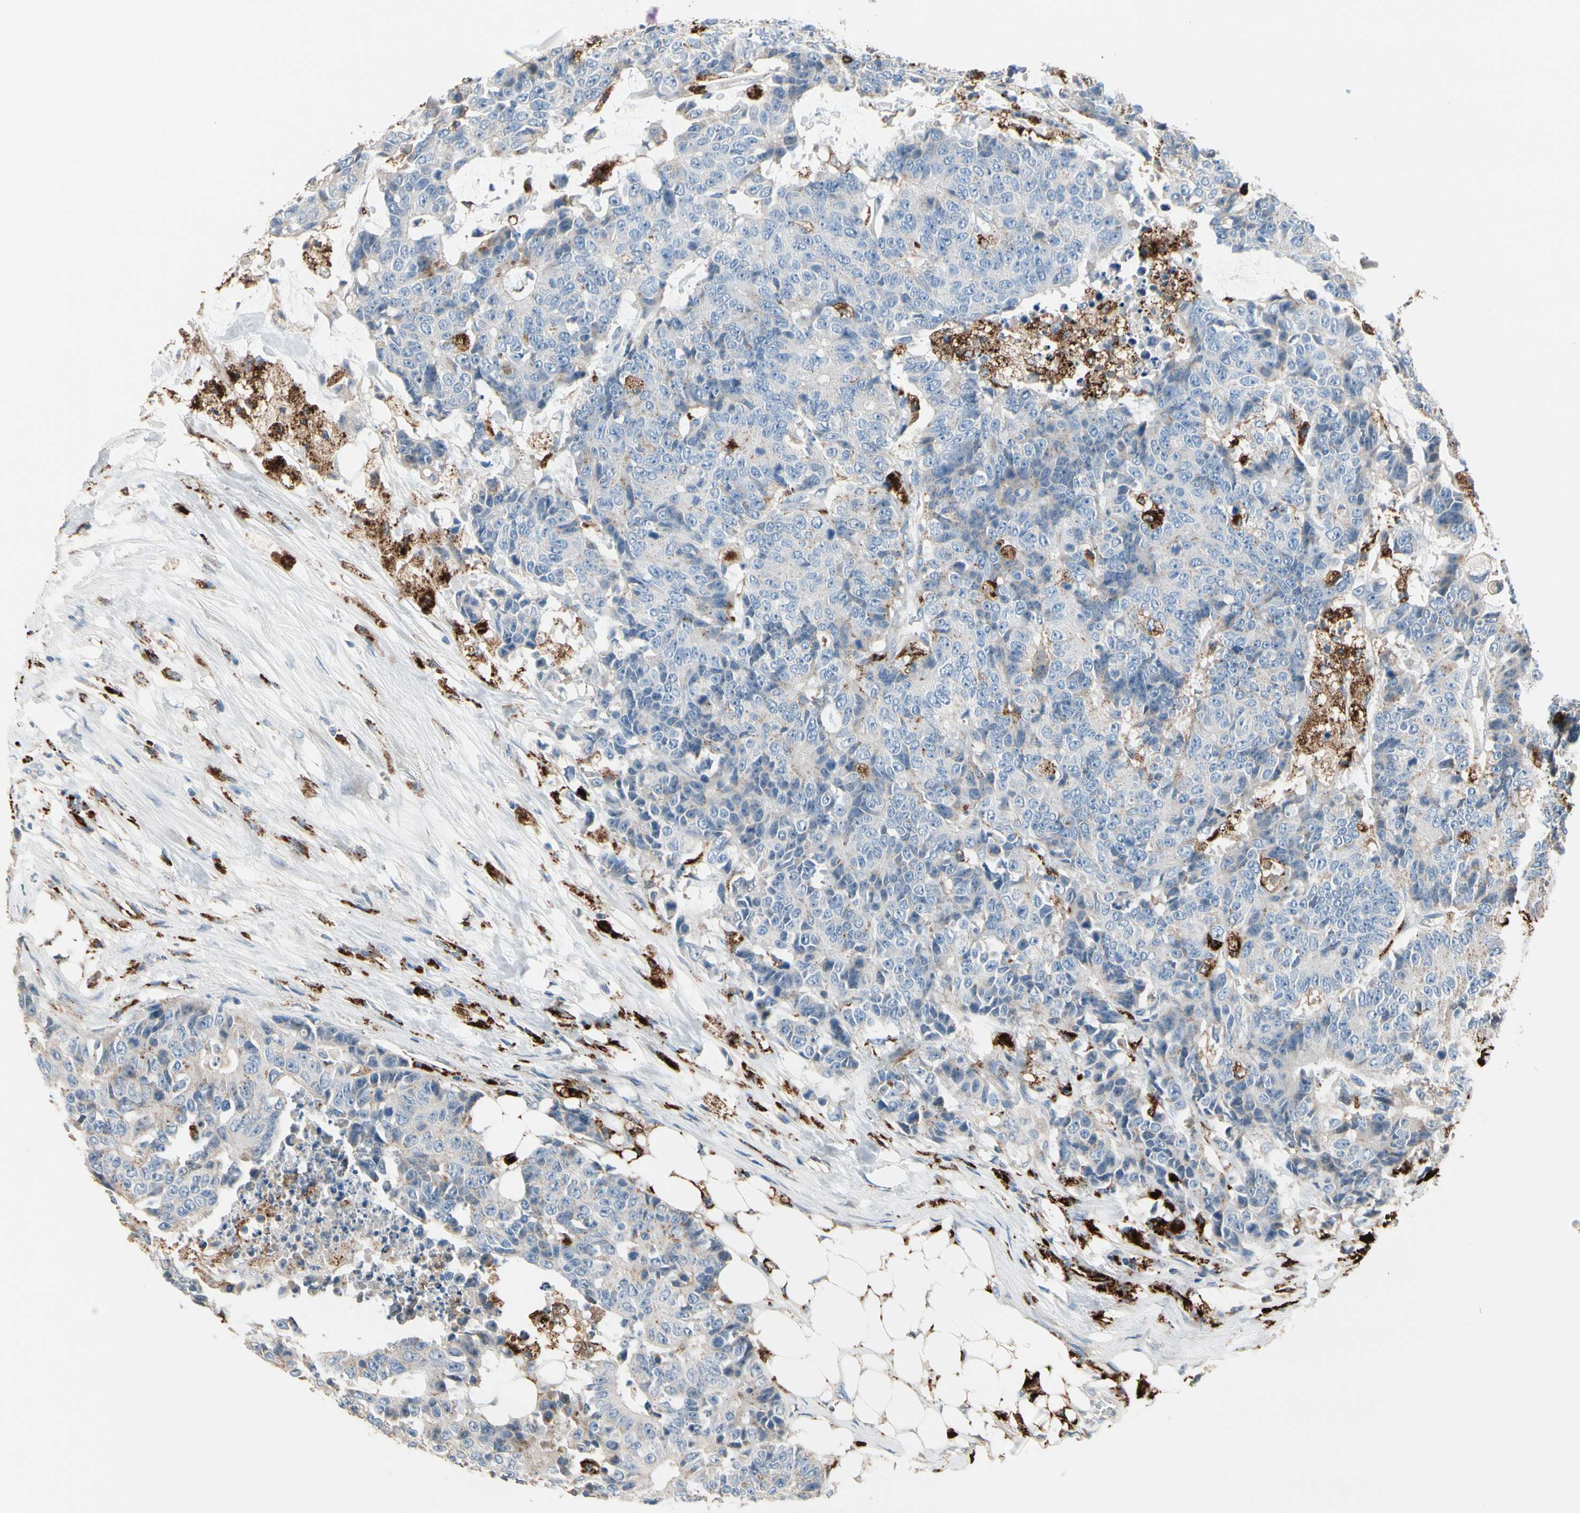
{"staining": {"intensity": "negative", "quantity": "none", "location": "none"}, "tissue": "colorectal cancer", "cell_type": "Tumor cells", "image_type": "cancer", "snomed": [{"axis": "morphology", "description": "Adenocarcinoma, NOS"}, {"axis": "topography", "description": "Colon"}], "caption": "IHC photomicrograph of neoplastic tissue: colorectal cancer (adenocarcinoma) stained with DAB displays no significant protein staining in tumor cells.", "gene": "GM2A", "patient": {"sex": "female", "age": 86}}